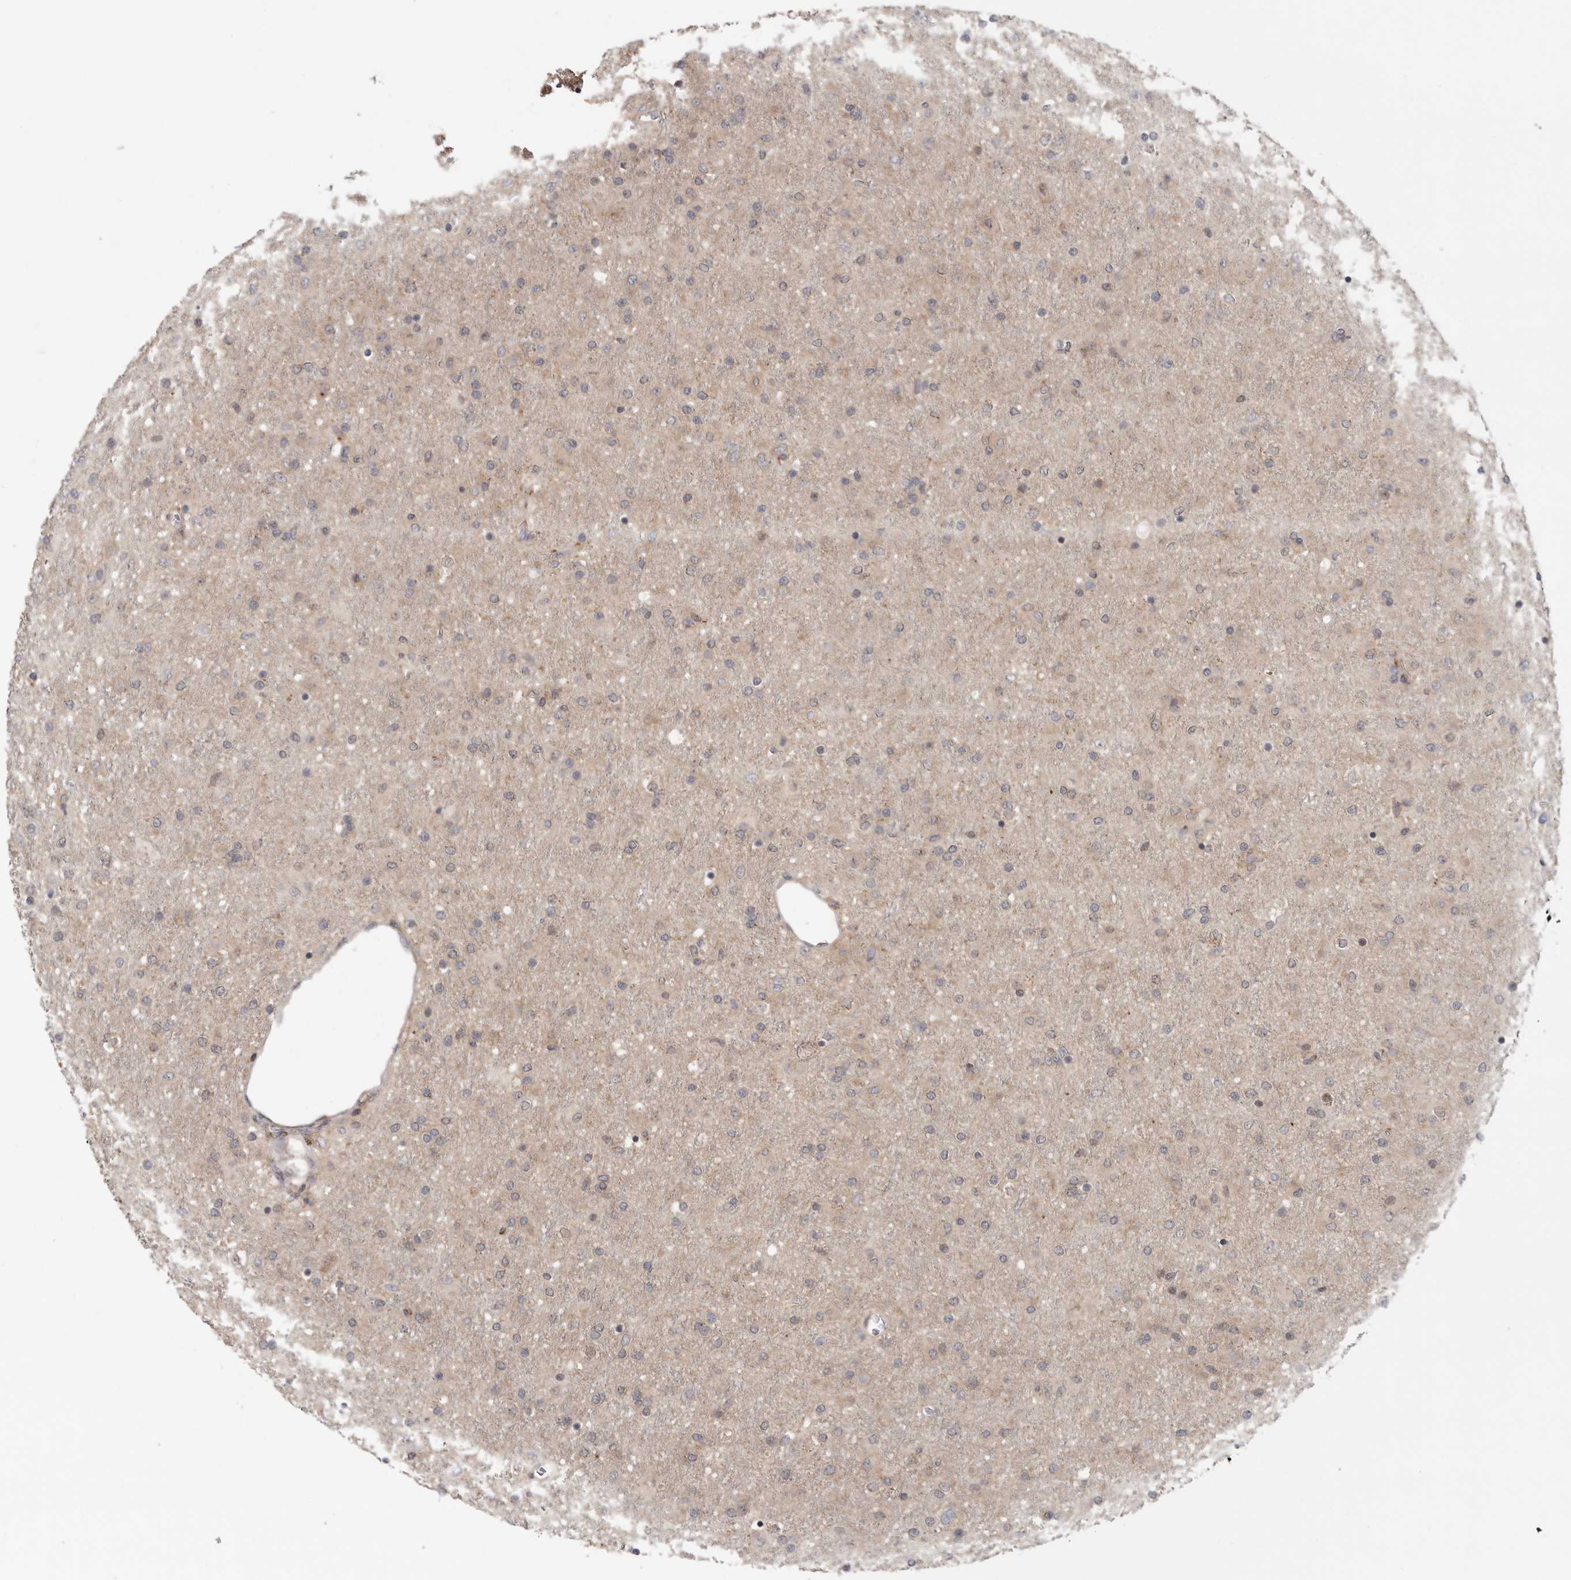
{"staining": {"intensity": "weak", "quantity": ">75%", "location": "cytoplasmic/membranous"}, "tissue": "glioma", "cell_type": "Tumor cells", "image_type": "cancer", "snomed": [{"axis": "morphology", "description": "Glioma, malignant, Low grade"}, {"axis": "topography", "description": "Brain"}], "caption": "Immunohistochemical staining of human glioma displays low levels of weak cytoplasmic/membranous protein expression in about >75% of tumor cells.", "gene": "KLK5", "patient": {"sex": "male", "age": 65}}